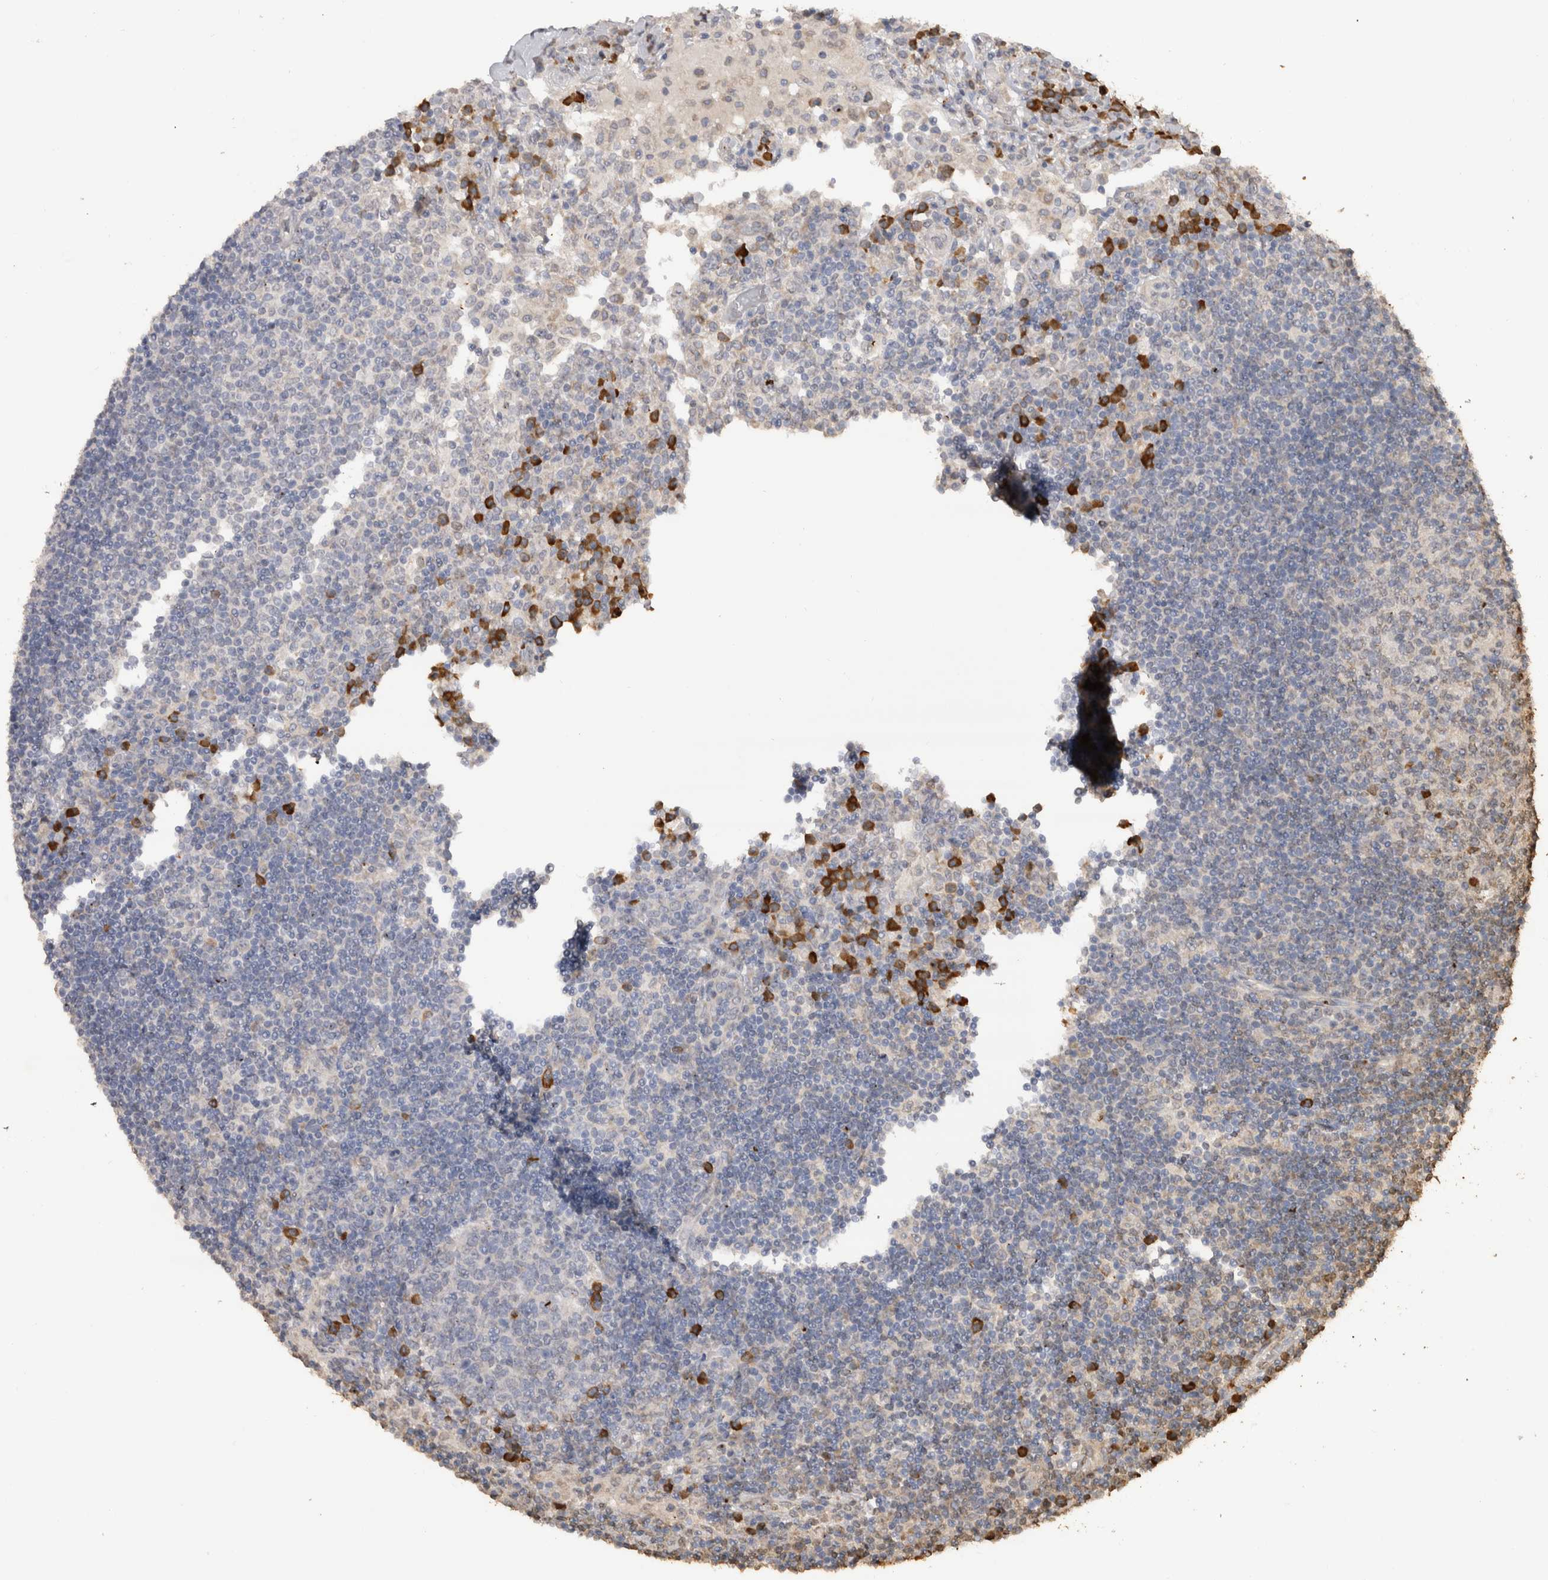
{"staining": {"intensity": "strong", "quantity": "<25%", "location": "cytoplasmic/membranous"}, "tissue": "lymph node", "cell_type": "Germinal center cells", "image_type": "normal", "snomed": [{"axis": "morphology", "description": "Normal tissue, NOS"}, {"axis": "topography", "description": "Lymph node"}], "caption": "A micrograph of lymph node stained for a protein demonstrates strong cytoplasmic/membranous brown staining in germinal center cells.", "gene": "CRELD2", "patient": {"sex": "female", "age": 53}}